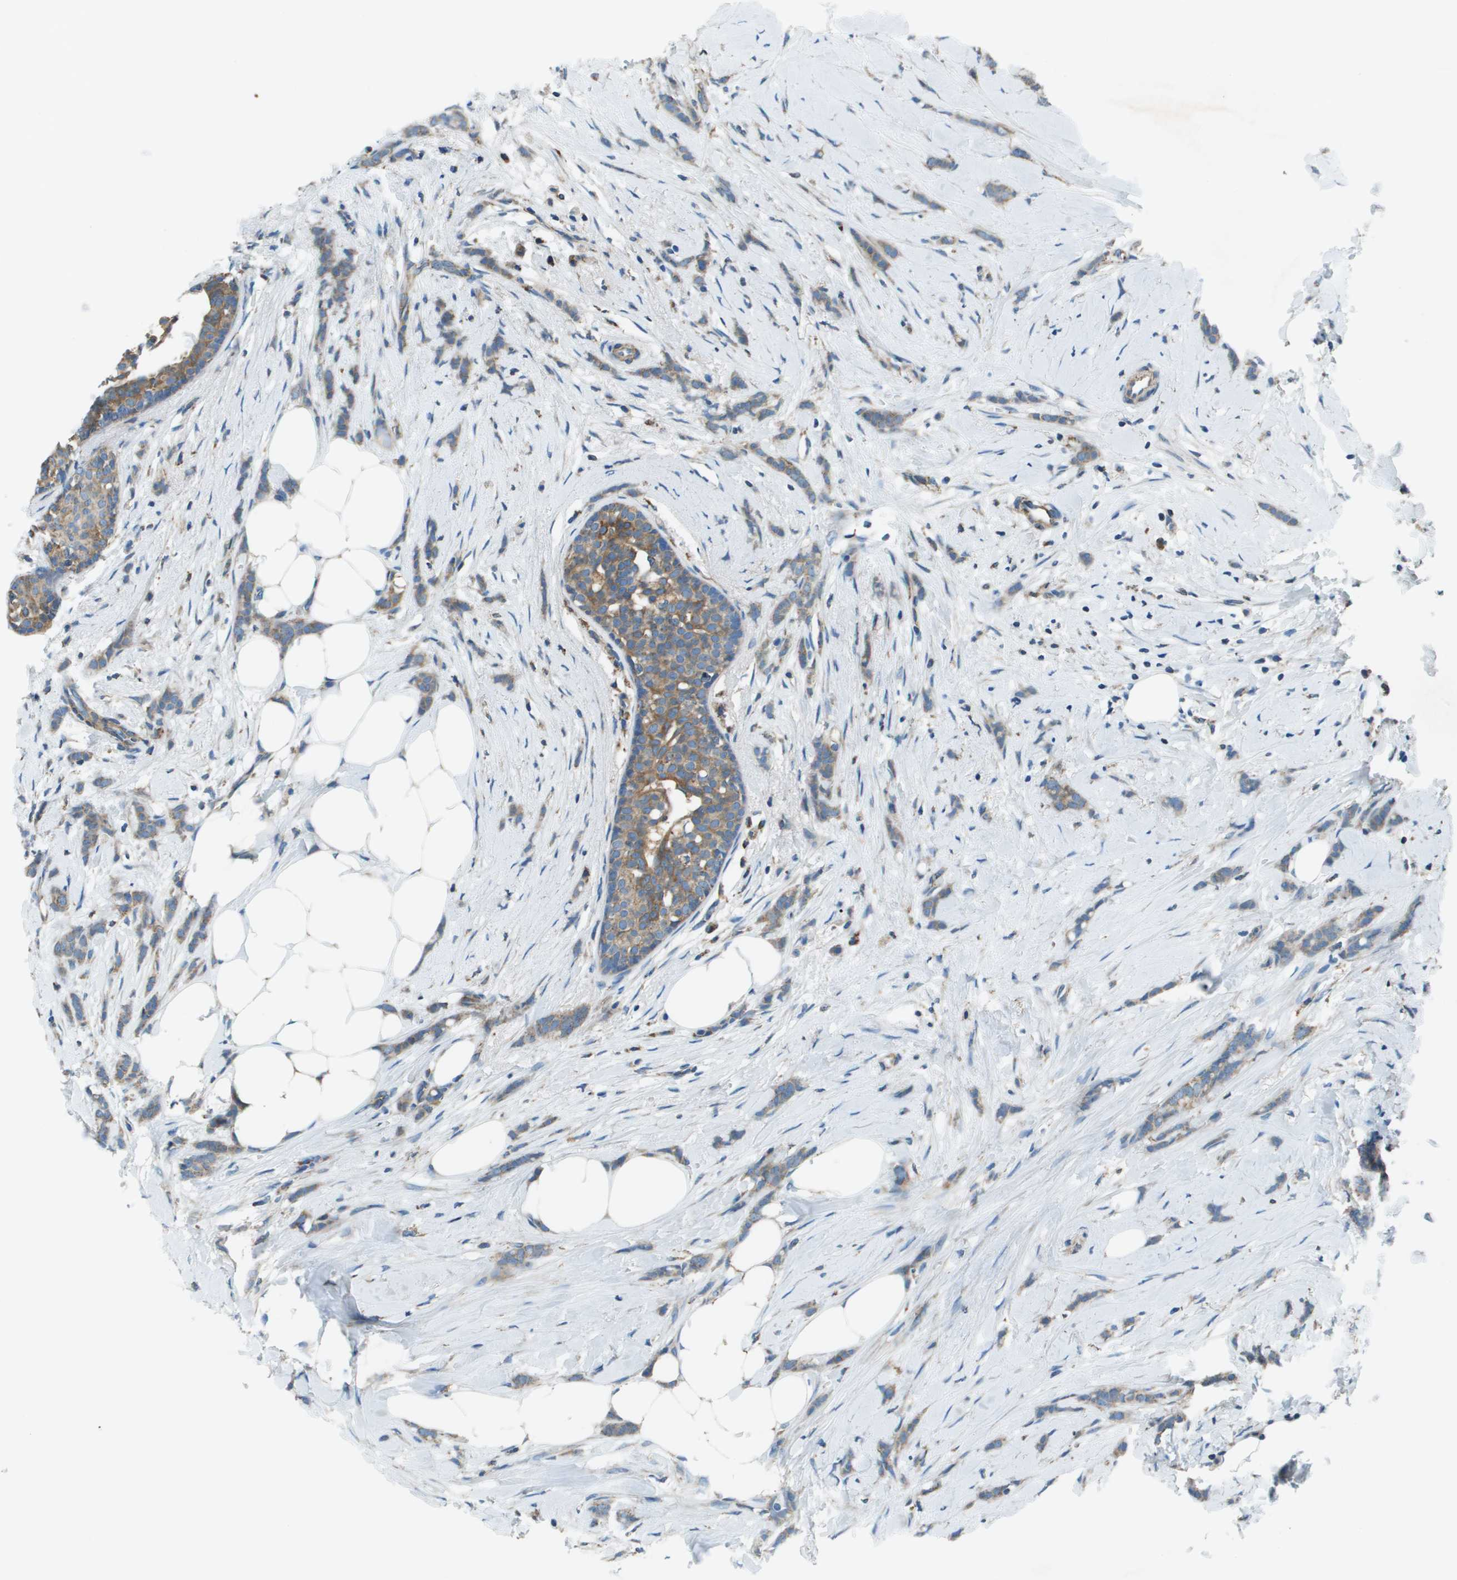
{"staining": {"intensity": "moderate", "quantity": "25%-75%", "location": "cytoplasmic/membranous"}, "tissue": "breast cancer", "cell_type": "Tumor cells", "image_type": "cancer", "snomed": [{"axis": "morphology", "description": "Lobular carcinoma, in situ"}, {"axis": "morphology", "description": "Lobular carcinoma"}, {"axis": "topography", "description": "Breast"}], "caption": "IHC micrograph of neoplastic tissue: breast cancer stained using immunohistochemistry (IHC) shows medium levels of moderate protein expression localized specifically in the cytoplasmic/membranous of tumor cells, appearing as a cytoplasmic/membranous brown color.", "gene": "TMEM51", "patient": {"sex": "female", "age": 41}}